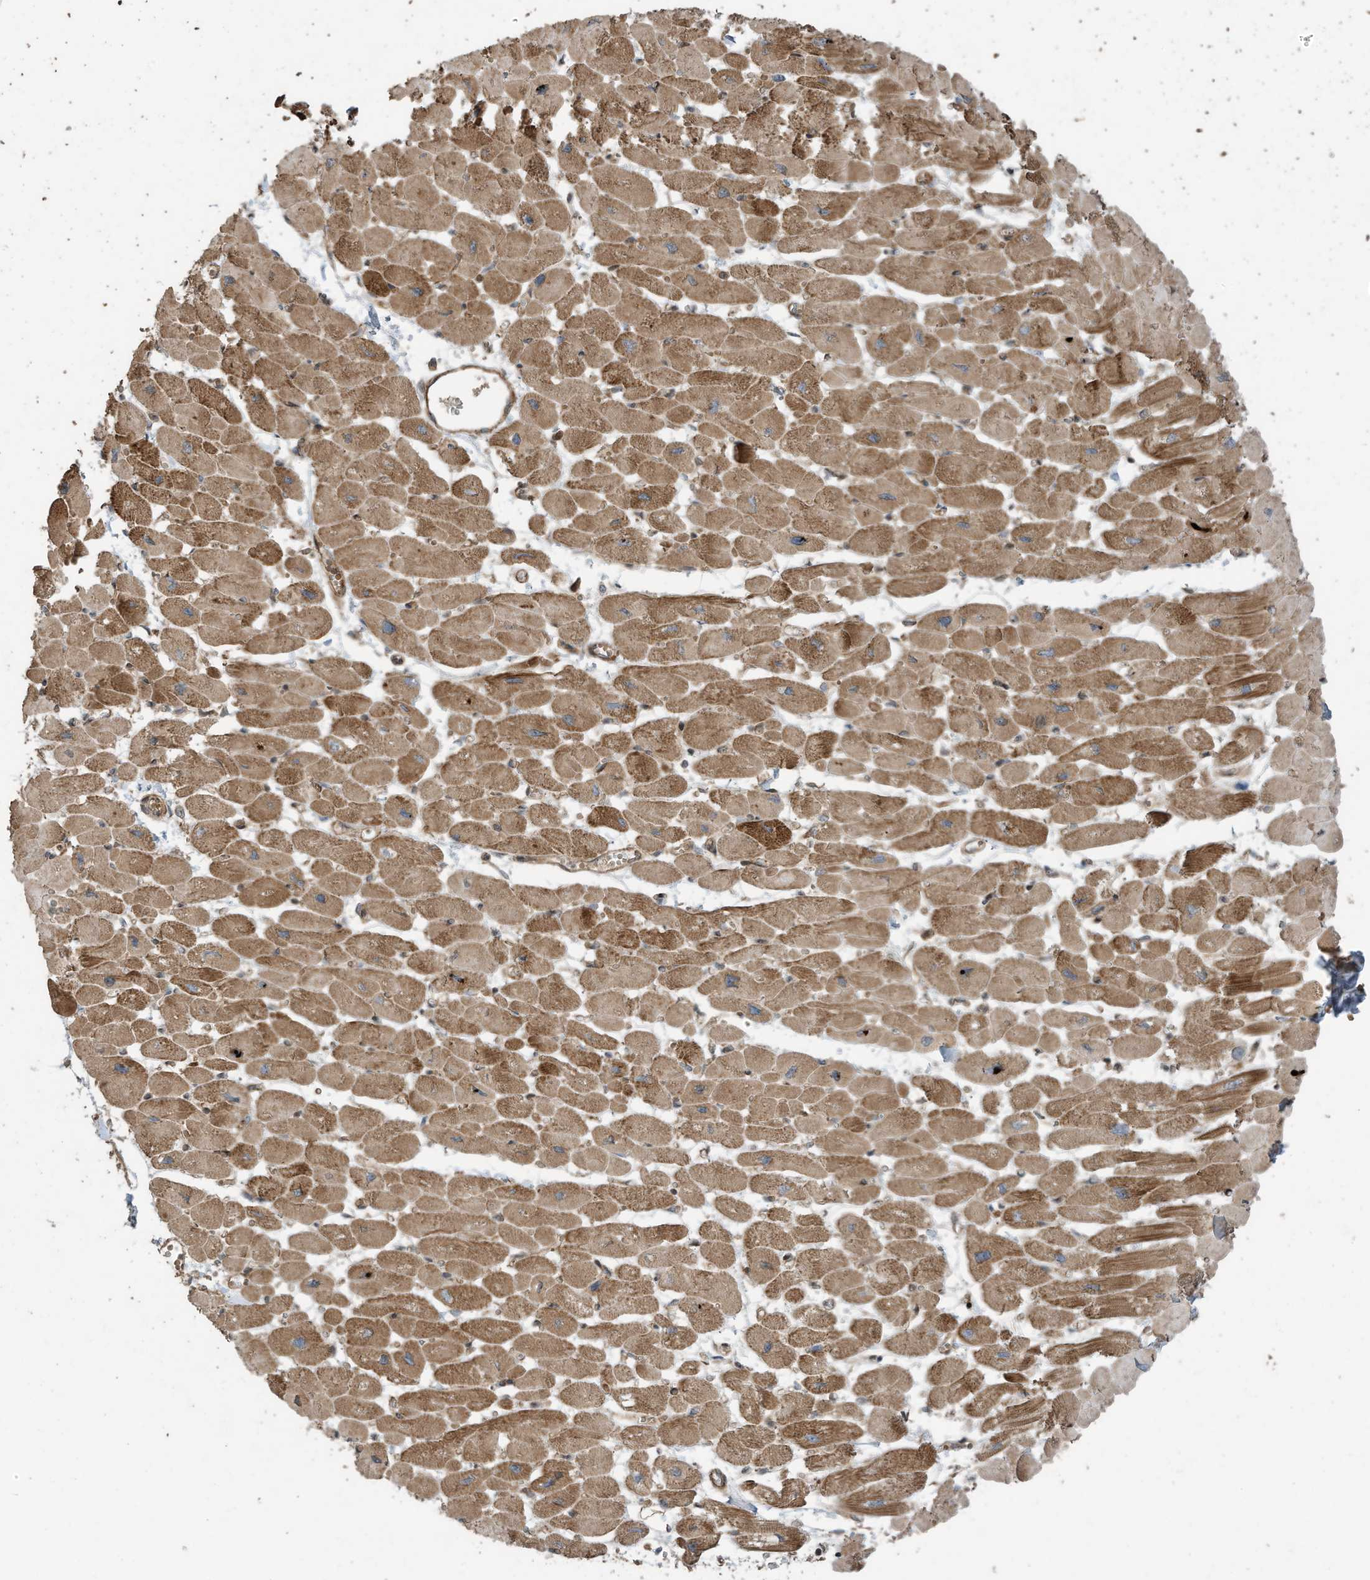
{"staining": {"intensity": "strong", "quantity": ">75%", "location": "cytoplasmic/membranous"}, "tissue": "heart muscle", "cell_type": "Cardiomyocytes", "image_type": "normal", "snomed": [{"axis": "morphology", "description": "Normal tissue, NOS"}, {"axis": "topography", "description": "Heart"}], "caption": "Immunohistochemistry staining of normal heart muscle, which demonstrates high levels of strong cytoplasmic/membranous staining in approximately >75% of cardiomyocytes indicating strong cytoplasmic/membranous protein positivity. The staining was performed using DAB (3,3'-diaminobenzidine) (brown) for protein detection and nuclei were counterstained in hematoxylin (blue).", "gene": "ZNF653", "patient": {"sex": "female", "age": 54}}